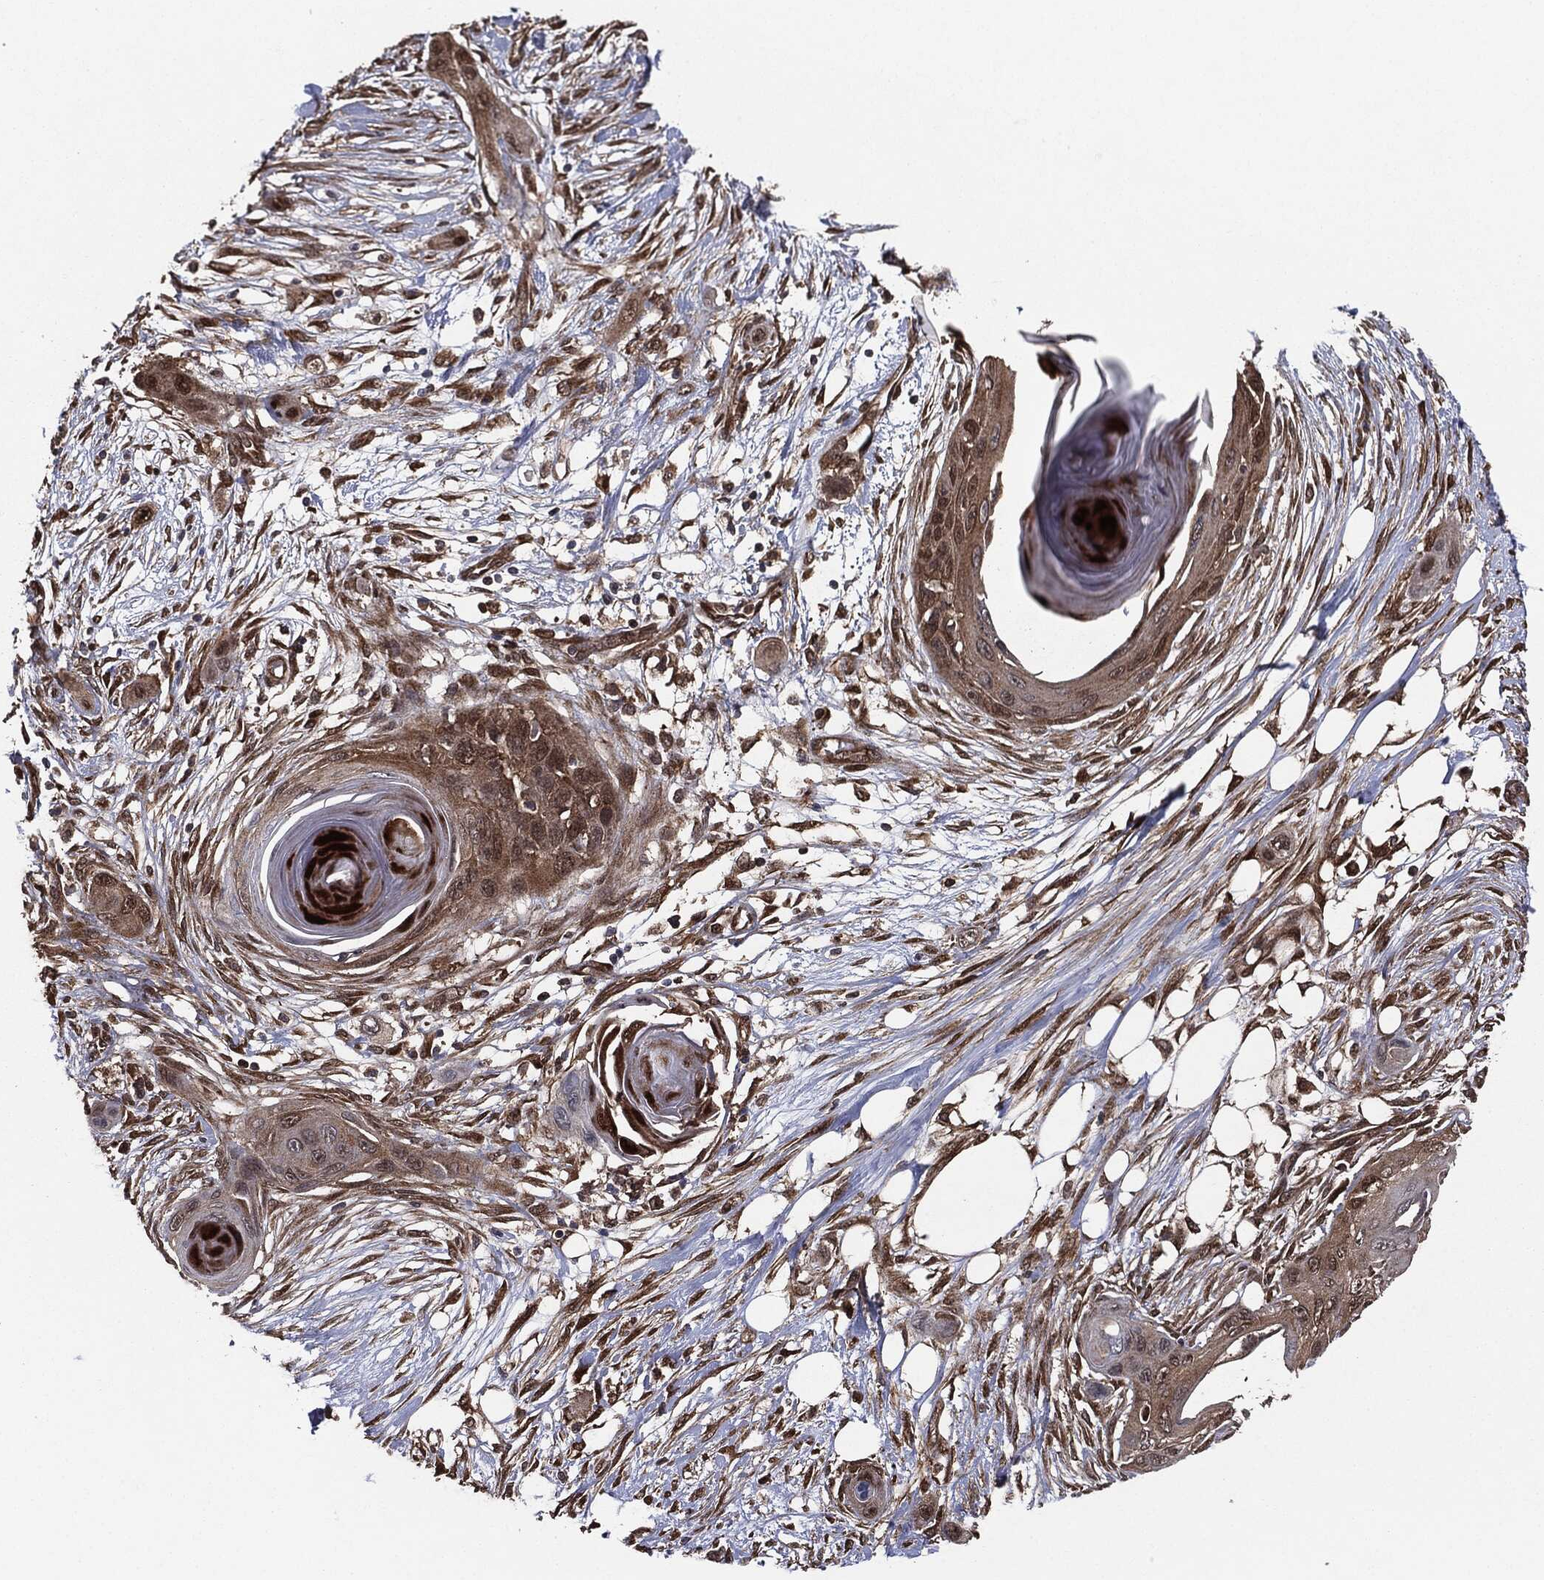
{"staining": {"intensity": "weak", "quantity": ">75%", "location": "cytoplasmic/membranous"}, "tissue": "skin cancer", "cell_type": "Tumor cells", "image_type": "cancer", "snomed": [{"axis": "morphology", "description": "Squamous cell carcinoma, NOS"}, {"axis": "topography", "description": "Skin"}], "caption": "Weak cytoplasmic/membranous positivity for a protein is appreciated in approximately >75% of tumor cells of skin squamous cell carcinoma using IHC.", "gene": "NME1", "patient": {"sex": "male", "age": 79}}